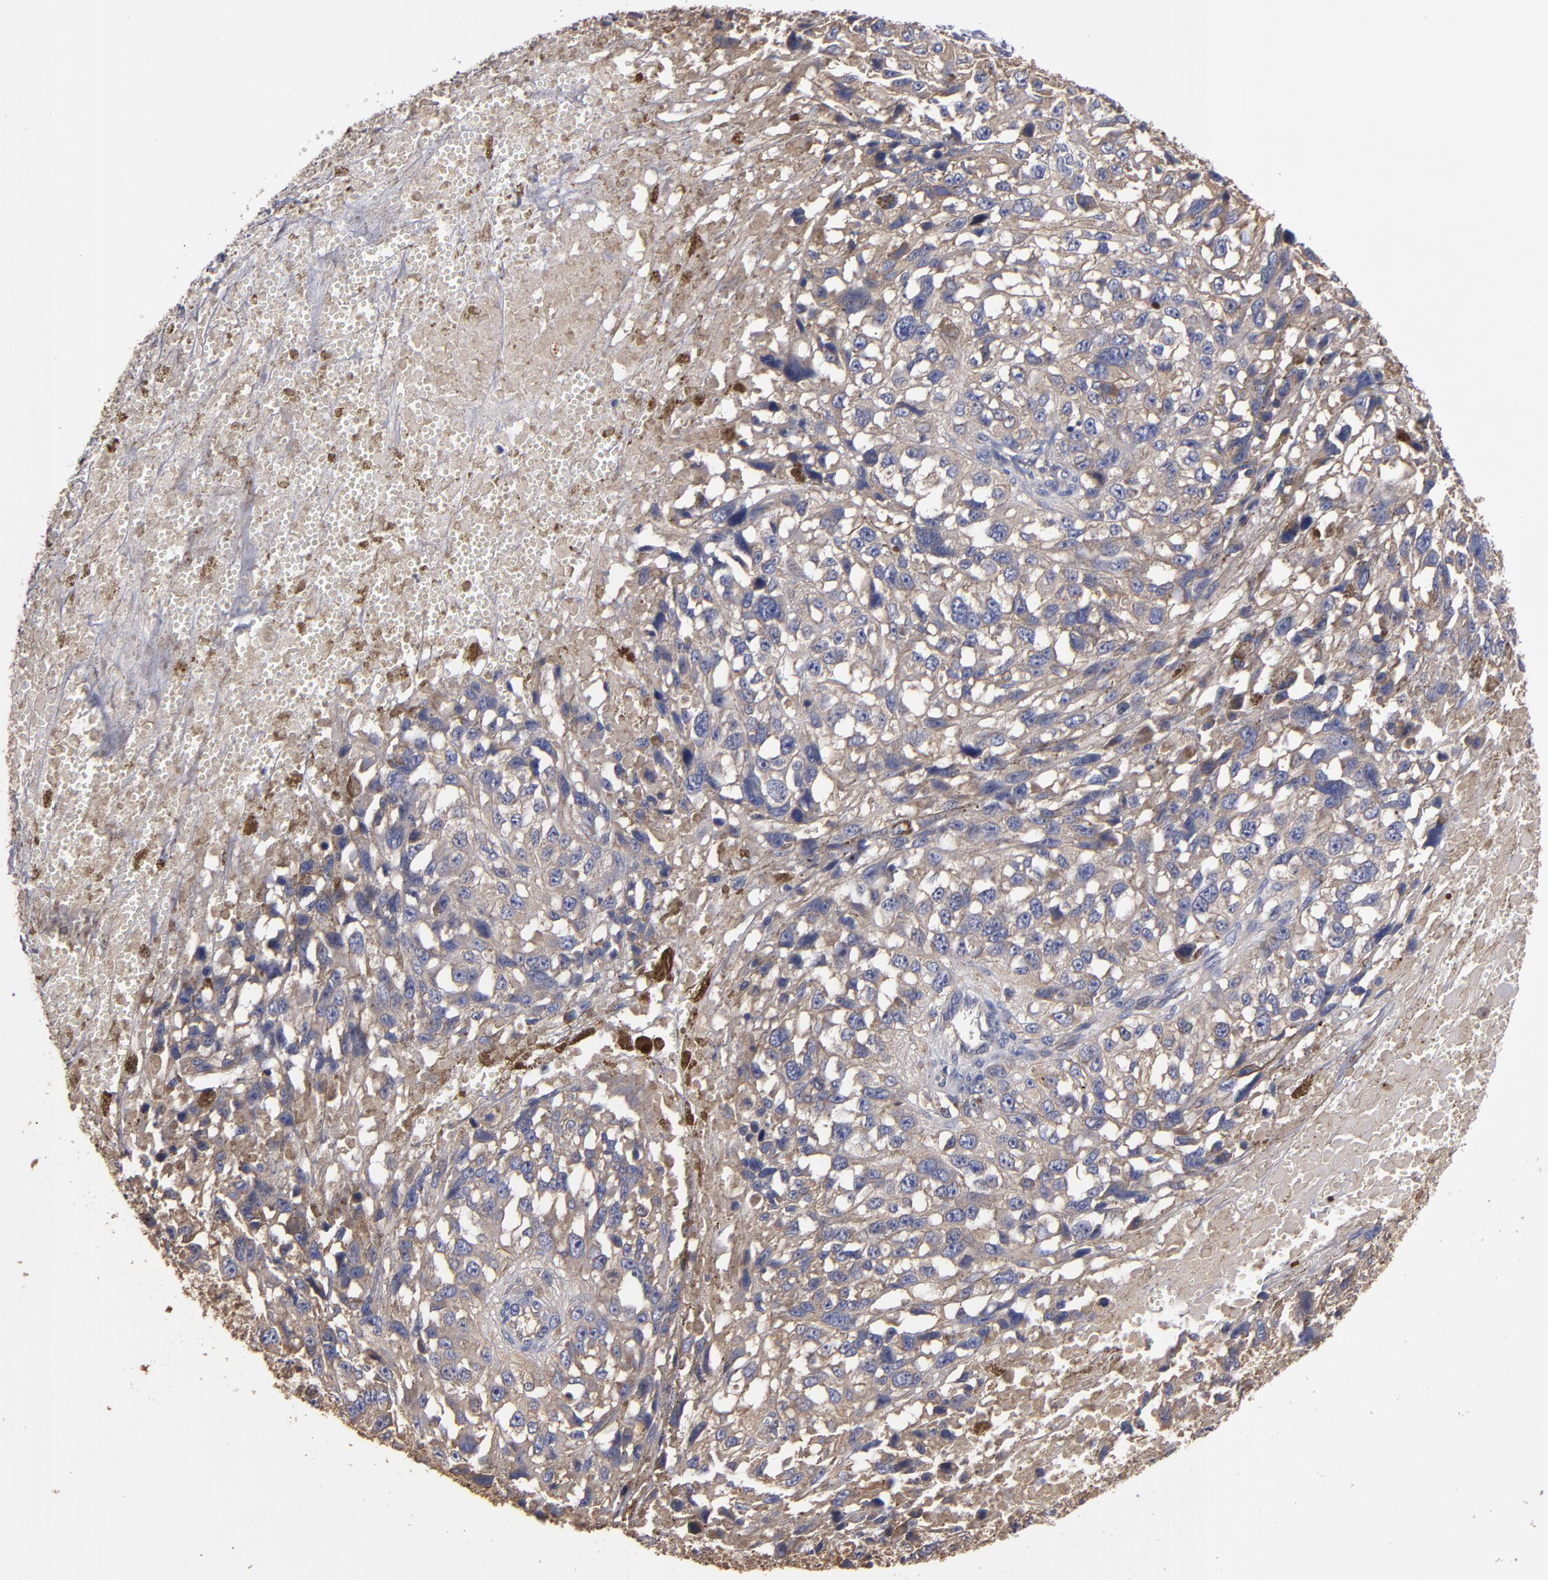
{"staining": {"intensity": "weak", "quantity": "25%-75%", "location": "cytoplasmic/membranous"}, "tissue": "melanoma", "cell_type": "Tumor cells", "image_type": "cancer", "snomed": [{"axis": "morphology", "description": "Malignant melanoma, Metastatic site"}, {"axis": "topography", "description": "Lymph node"}], "caption": "This photomicrograph shows immunohistochemistry (IHC) staining of melanoma, with low weak cytoplasmic/membranous positivity in approximately 25%-75% of tumor cells.", "gene": "ESYT2", "patient": {"sex": "male", "age": 59}}